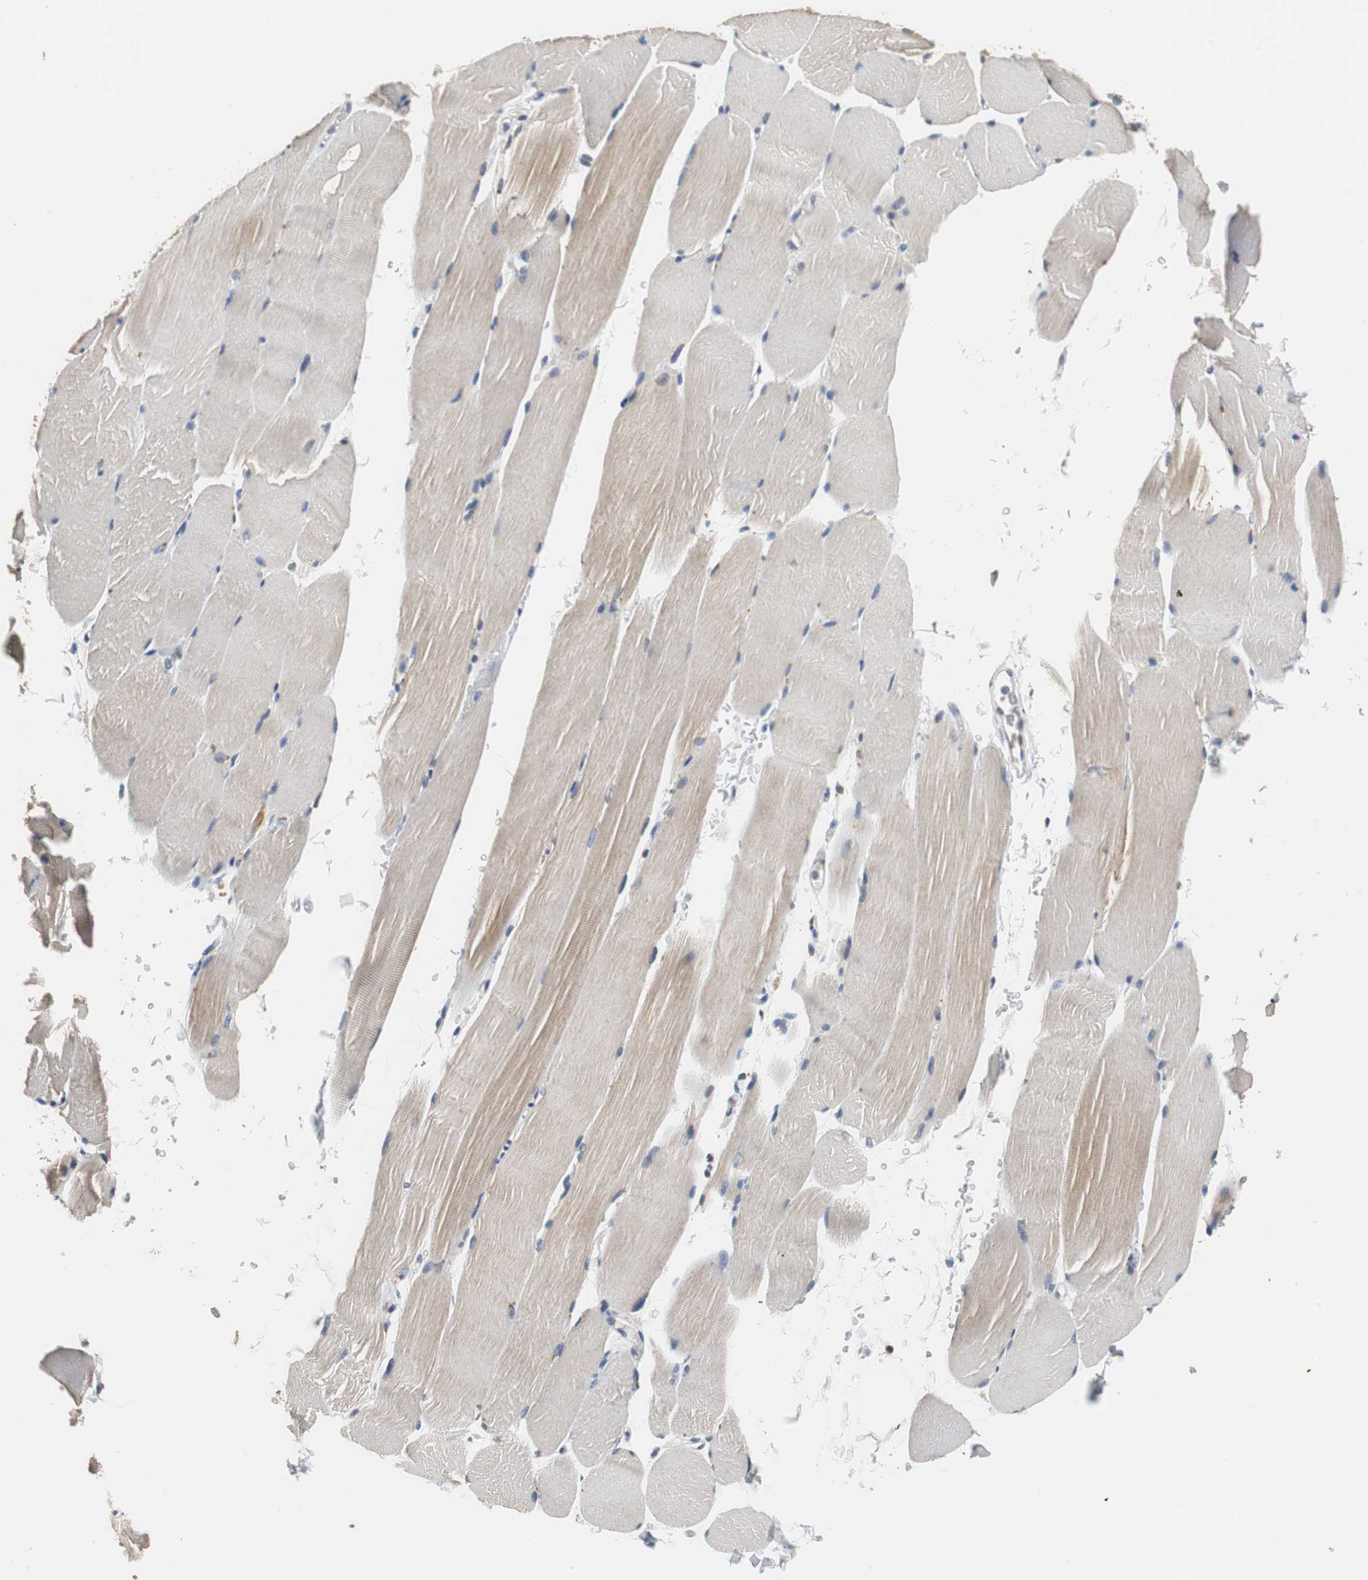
{"staining": {"intensity": "weak", "quantity": "25%-75%", "location": "cytoplasmic/membranous"}, "tissue": "skeletal muscle", "cell_type": "Myocytes", "image_type": "normal", "snomed": [{"axis": "morphology", "description": "Normal tissue, NOS"}, {"axis": "topography", "description": "Skeletal muscle"}, {"axis": "topography", "description": "Parathyroid gland"}], "caption": "Protein analysis of benign skeletal muscle displays weak cytoplasmic/membranous staining in approximately 25%-75% of myocytes.", "gene": "HMGCL", "patient": {"sex": "female", "age": 37}}